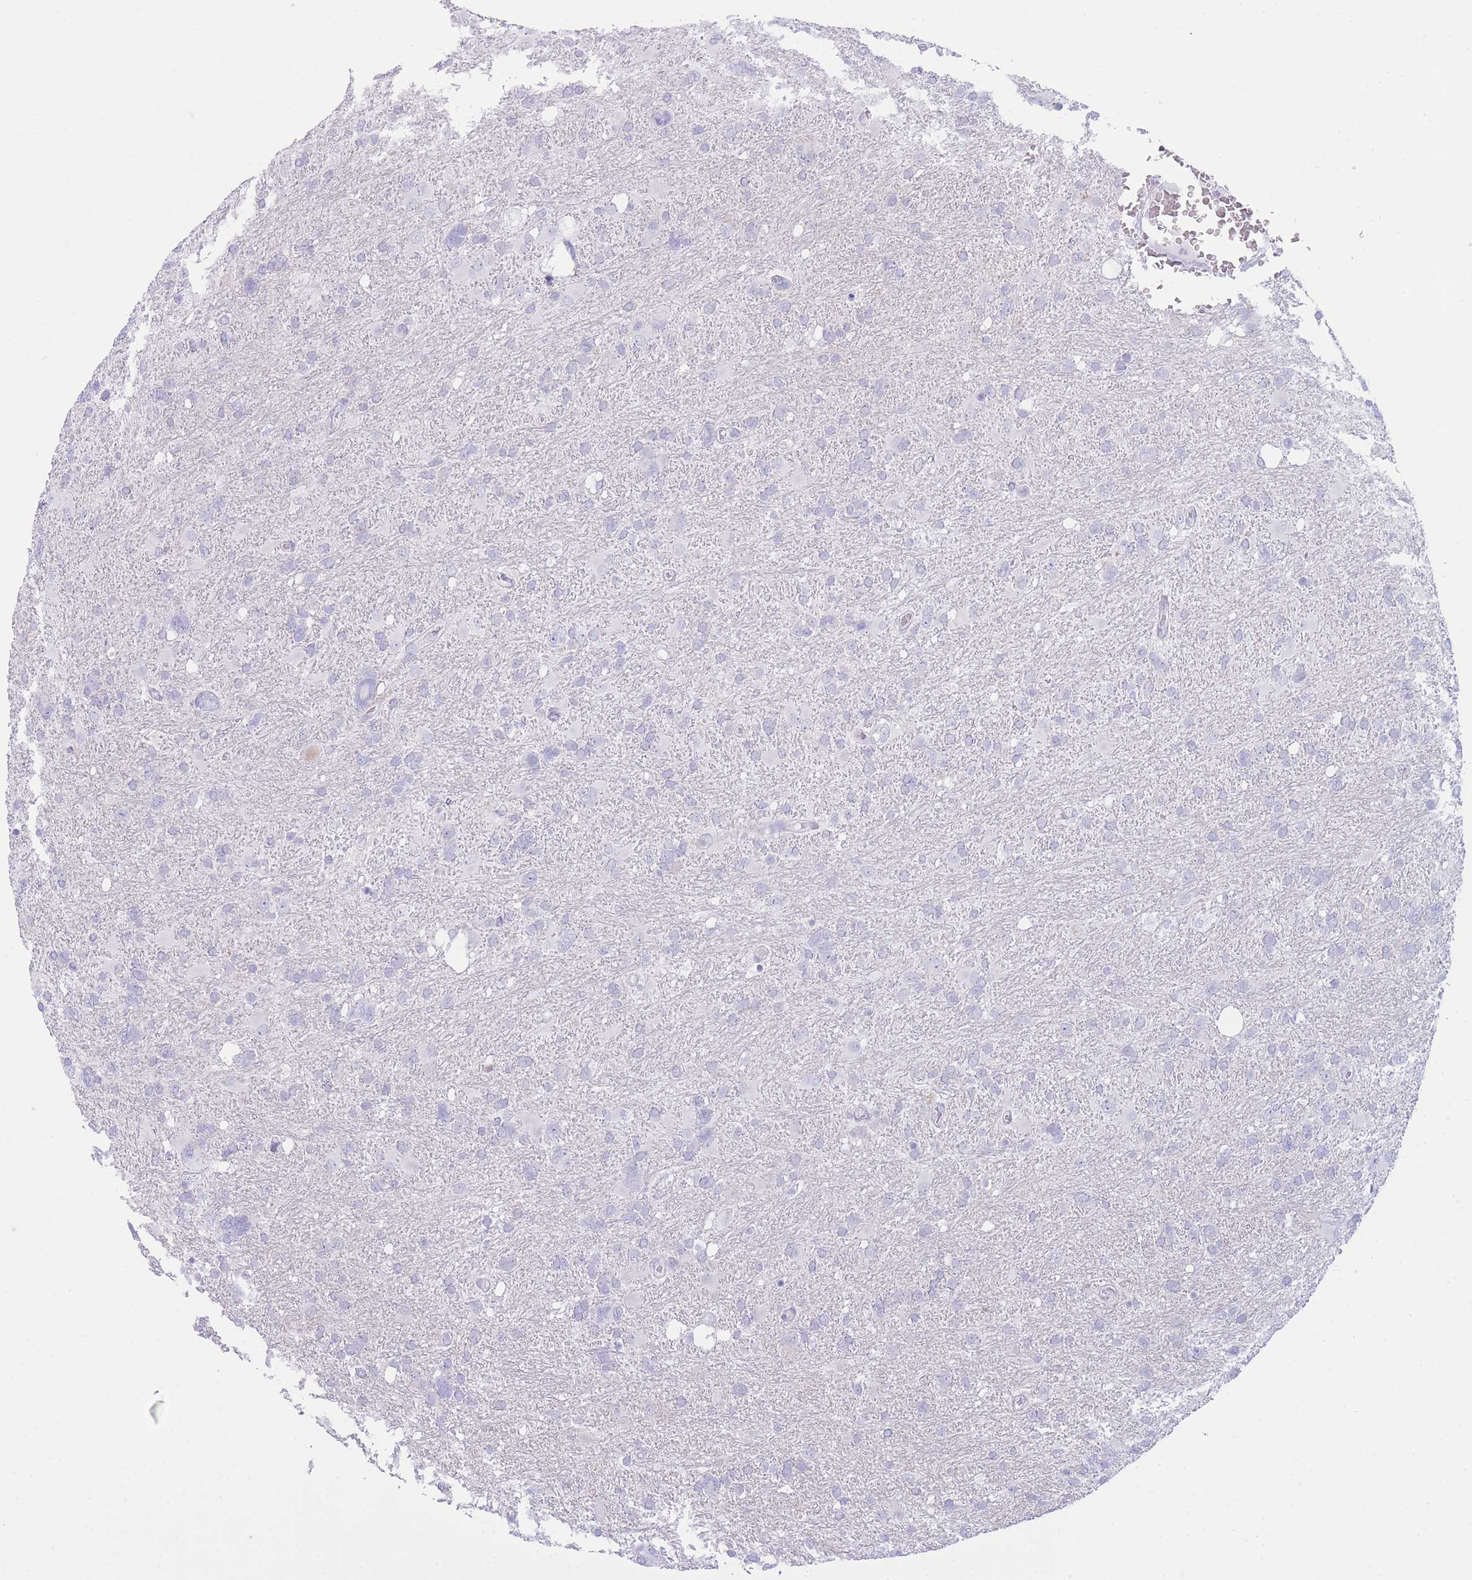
{"staining": {"intensity": "negative", "quantity": "none", "location": "none"}, "tissue": "glioma", "cell_type": "Tumor cells", "image_type": "cancer", "snomed": [{"axis": "morphology", "description": "Glioma, malignant, High grade"}, {"axis": "topography", "description": "Brain"}], "caption": "Protein analysis of glioma shows no significant expression in tumor cells.", "gene": "VWA8", "patient": {"sex": "male", "age": 61}}